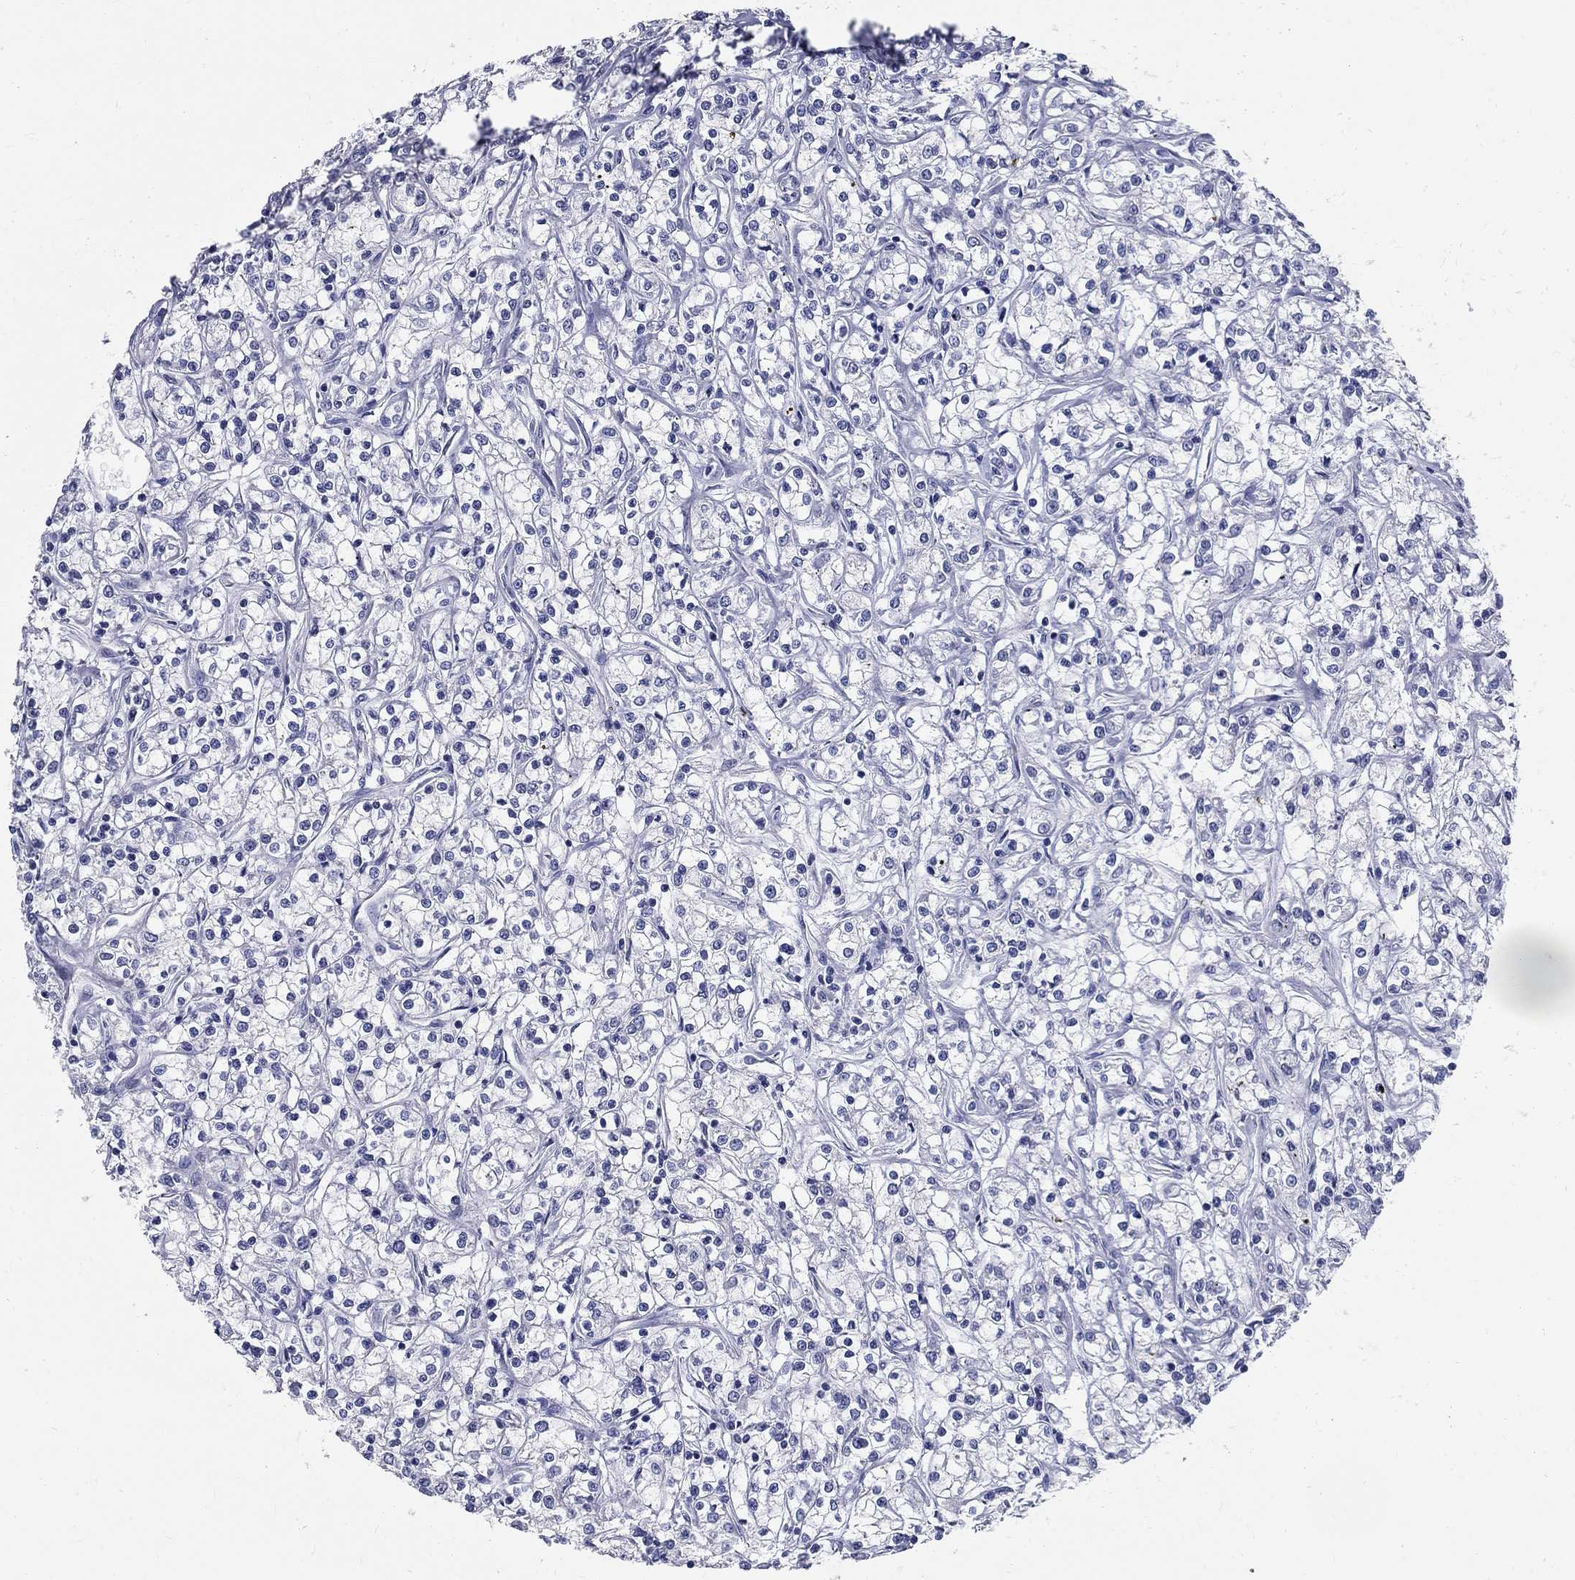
{"staining": {"intensity": "negative", "quantity": "none", "location": "none"}, "tissue": "renal cancer", "cell_type": "Tumor cells", "image_type": "cancer", "snomed": [{"axis": "morphology", "description": "Adenocarcinoma, NOS"}, {"axis": "topography", "description": "Kidney"}], "caption": "Image shows no protein staining in tumor cells of renal adenocarcinoma tissue.", "gene": "TGM4", "patient": {"sex": "female", "age": 59}}